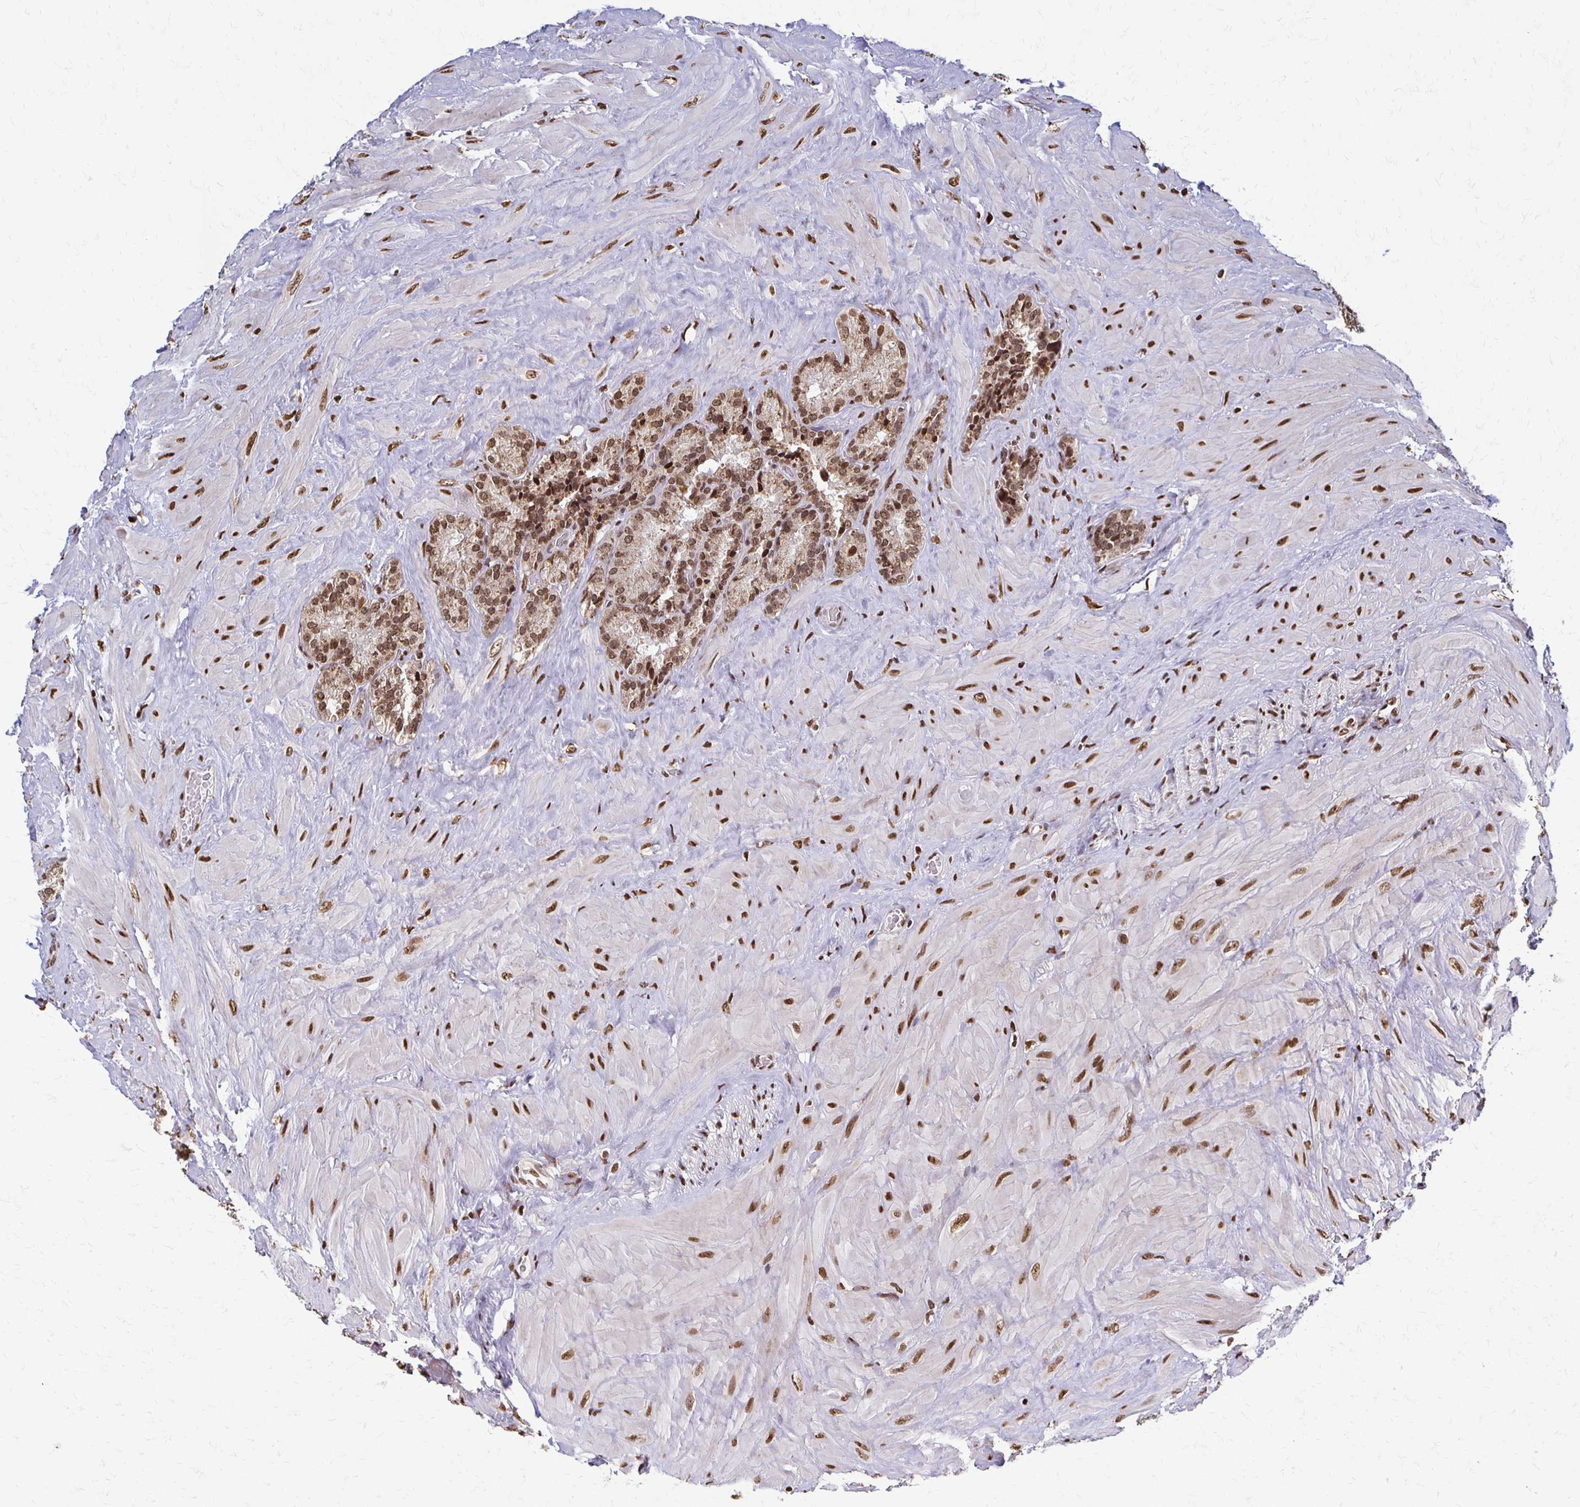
{"staining": {"intensity": "moderate", "quantity": ">75%", "location": "nuclear"}, "tissue": "seminal vesicle", "cell_type": "Glandular cells", "image_type": "normal", "snomed": [{"axis": "morphology", "description": "Normal tissue, NOS"}, {"axis": "topography", "description": "Seminal veicle"}], "caption": "About >75% of glandular cells in normal seminal vesicle display moderate nuclear protein staining as visualized by brown immunohistochemical staining.", "gene": "HOXA9", "patient": {"sex": "male", "age": 60}}